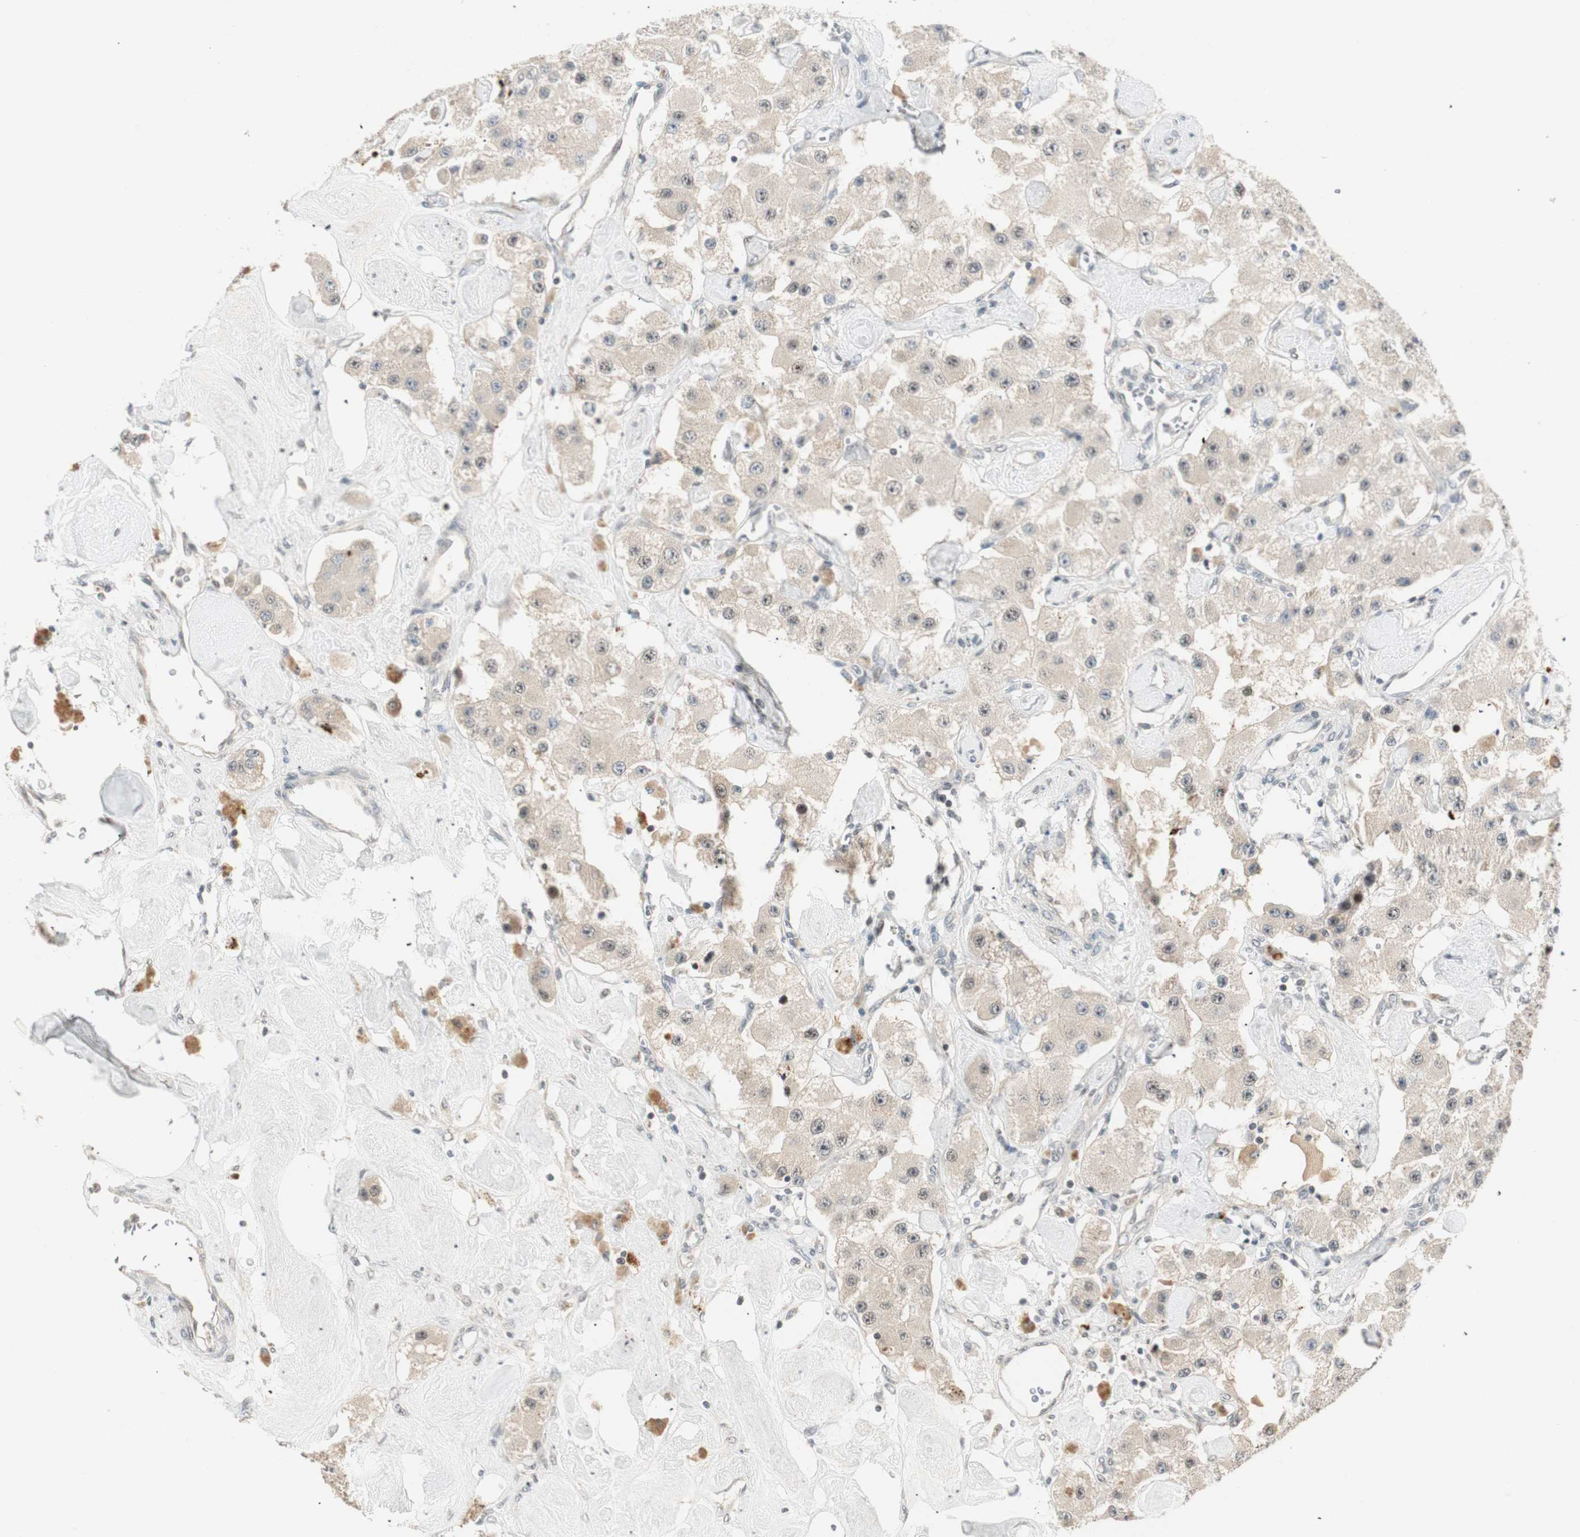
{"staining": {"intensity": "weak", "quantity": ">75%", "location": "cytoplasmic/membranous"}, "tissue": "carcinoid", "cell_type": "Tumor cells", "image_type": "cancer", "snomed": [{"axis": "morphology", "description": "Carcinoid, malignant, NOS"}, {"axis": "topography", "description": "Pancreas"}], "caption": "The immunohistochemical stain highlights weak cytoplasmic/membranous expression in tumor cells of carcinoid (malignant) tissue.", "gene": "ACSL5", "patient": {"sex": "male", "age": 41}}